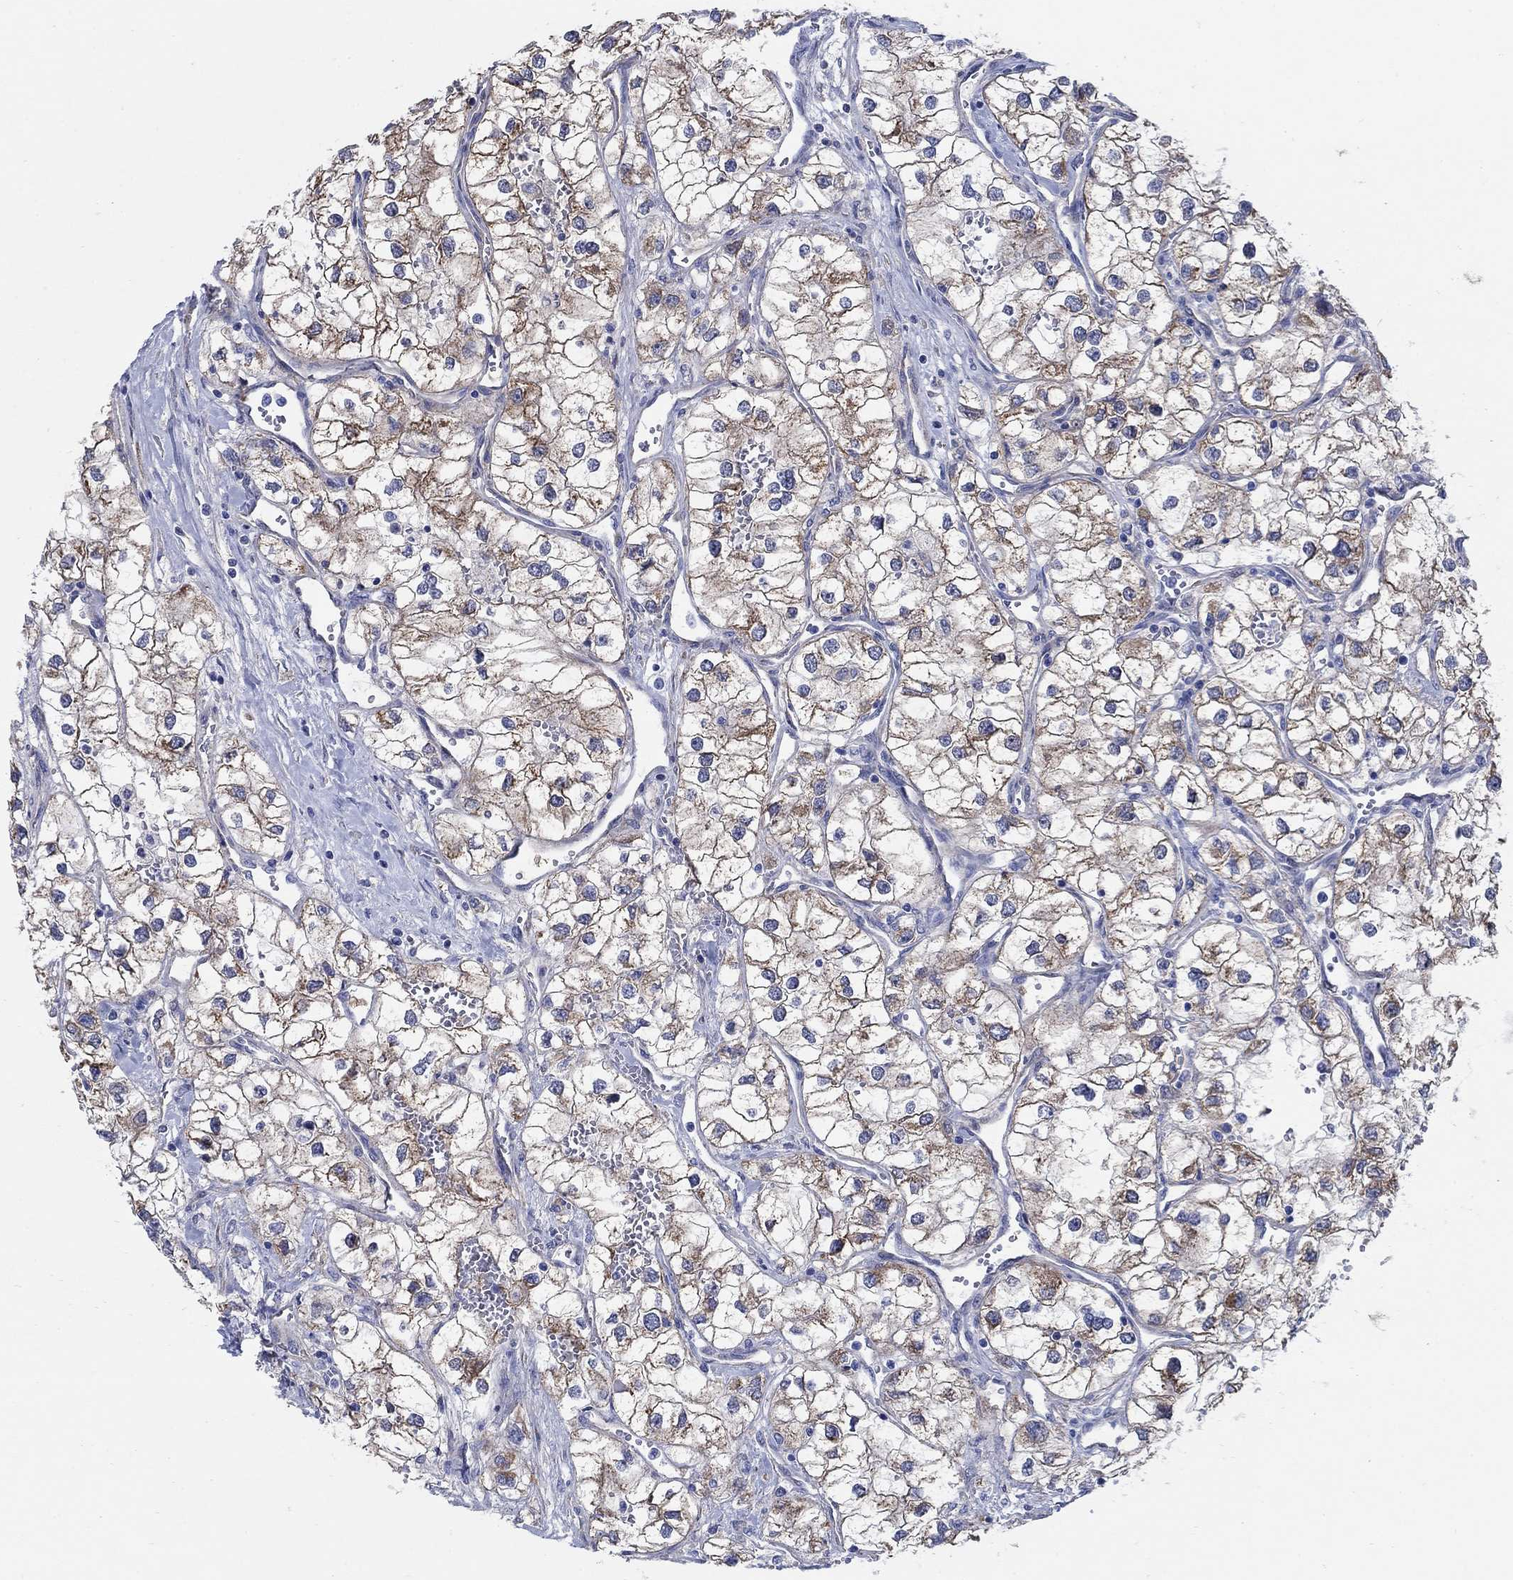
{"staining": {"intensity": "moderate", "quantity": "25%-75%", "location": "cytoplasmic/membranous"}, "tissue": "renal cancer", "cell_type": "Tumor cells", "image_type": "cancer", "snomed": [{"axis": "morphology", "description": "Adenocarcinoma, NOS"}, {"axis": "topography", "description": "Kidney"}], "caption": "The image exhibits immunohistochemical staining of renal adenocarcinoma. There is moderate cytoplasmic/membranous staining is present in approximately 25%-75% of tumor cells. Immunohistochemistry (ihc) stains the protein of interest in brown and the nuclei are stained blue.", "gene": "ZDHHC14", "patient": {"sex": "male", "age": 59}}